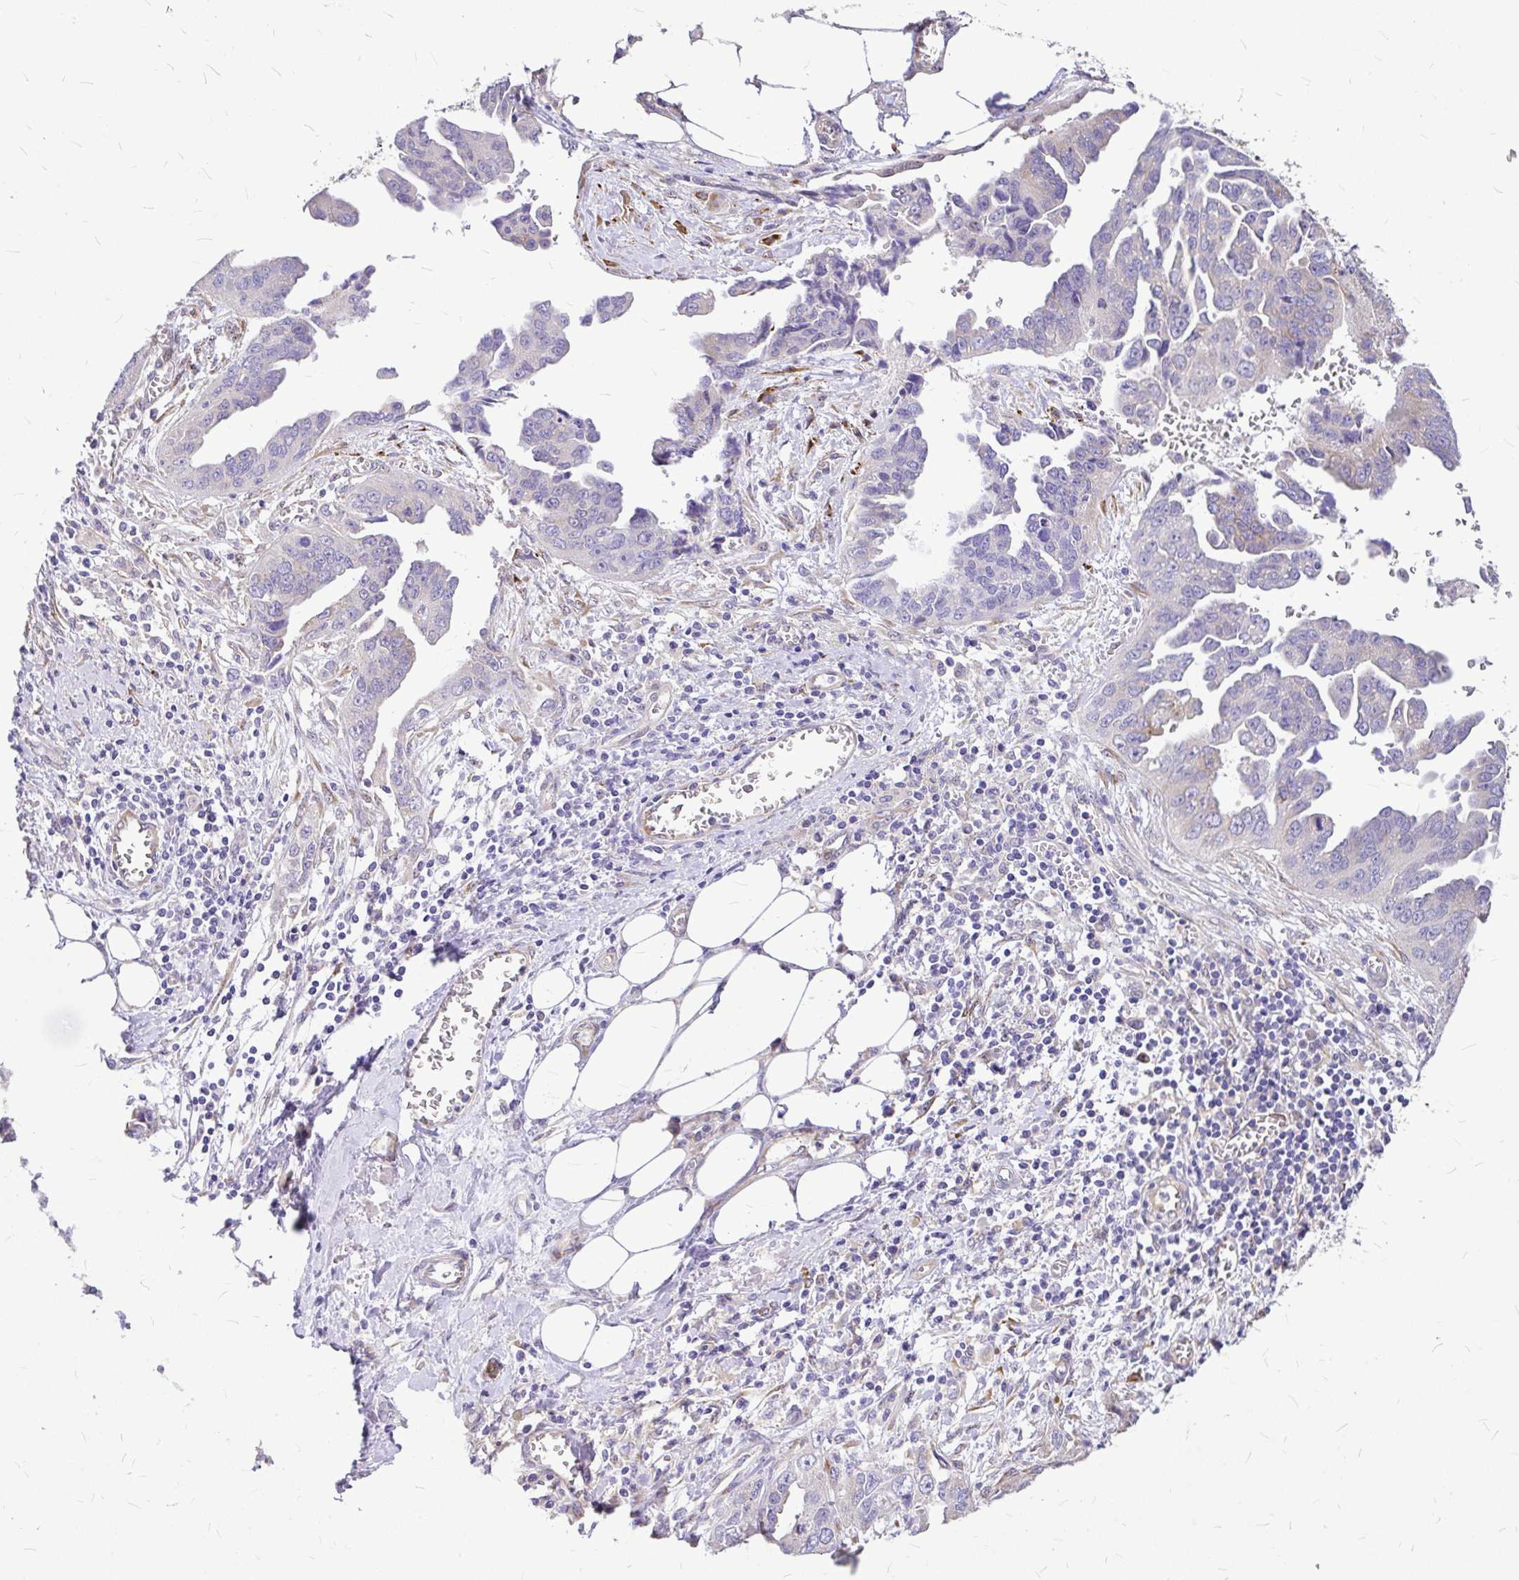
{"staining": {"intensity": "negative", "quantity": "none", "location": "none"}, "tissue": "ovarian cancer", "cell_type": "Tumor cells", "image_type": "cancer", "snomed": [{"axis": "morphology", "description": "Cystadenocarcinoma, serous, NOS"}, {"axis": "topography", "description": "Ovary"}], "caption": "Immunohistochemical staining of ovarian cancer (serous cystadenocarcinoma) reveals no significant positivity in tumor cells. The staining is performed using DAB brown chromogen with nuclei counter-stained in using hematoxylin.", "gene": "GABBR2", "patient": {"sex": "female", "age": 75}}